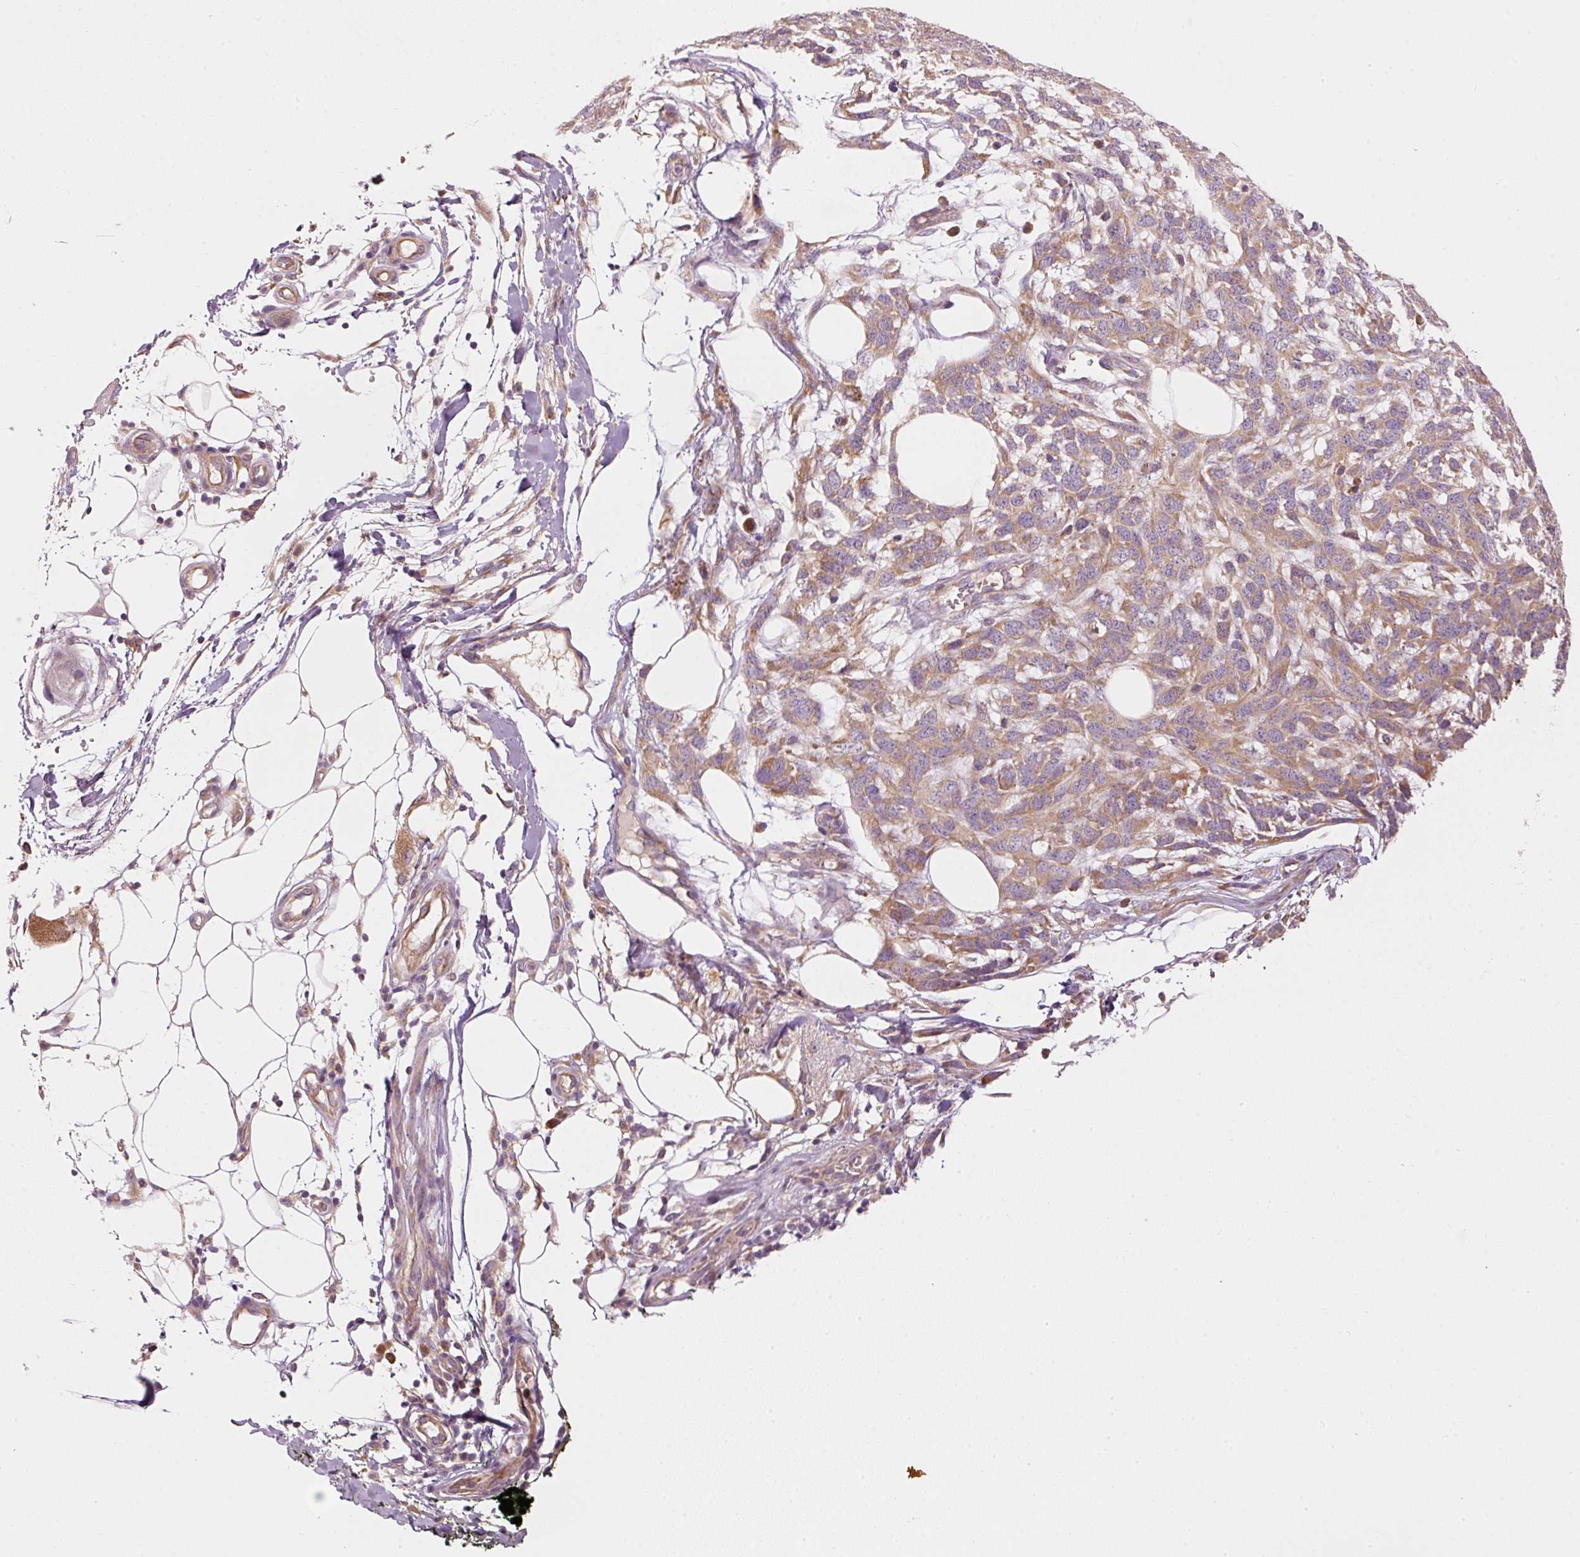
{"staining": {"intensity": "moderate", "quantity": "25%-75%", "location": "cytoplasmic/membranous"}, "tissue": "melanoma", "cell_type": "Tumor cells", "image_type": "cancer", "snomed": [{"axis": "morphology", "description": "Normal morphology"}, {"axis": "morphology", "description": "Malignant melanoma, NOS"}, {"axis": "topography", "description": "Skin"}], "caption": "An image of human melanoma stained for a protein displays moderate cytoplasmic/membranous brown staining in tumor cells.", "gene": "MAP10", "patient": {"sex": "female", "age": 72}}